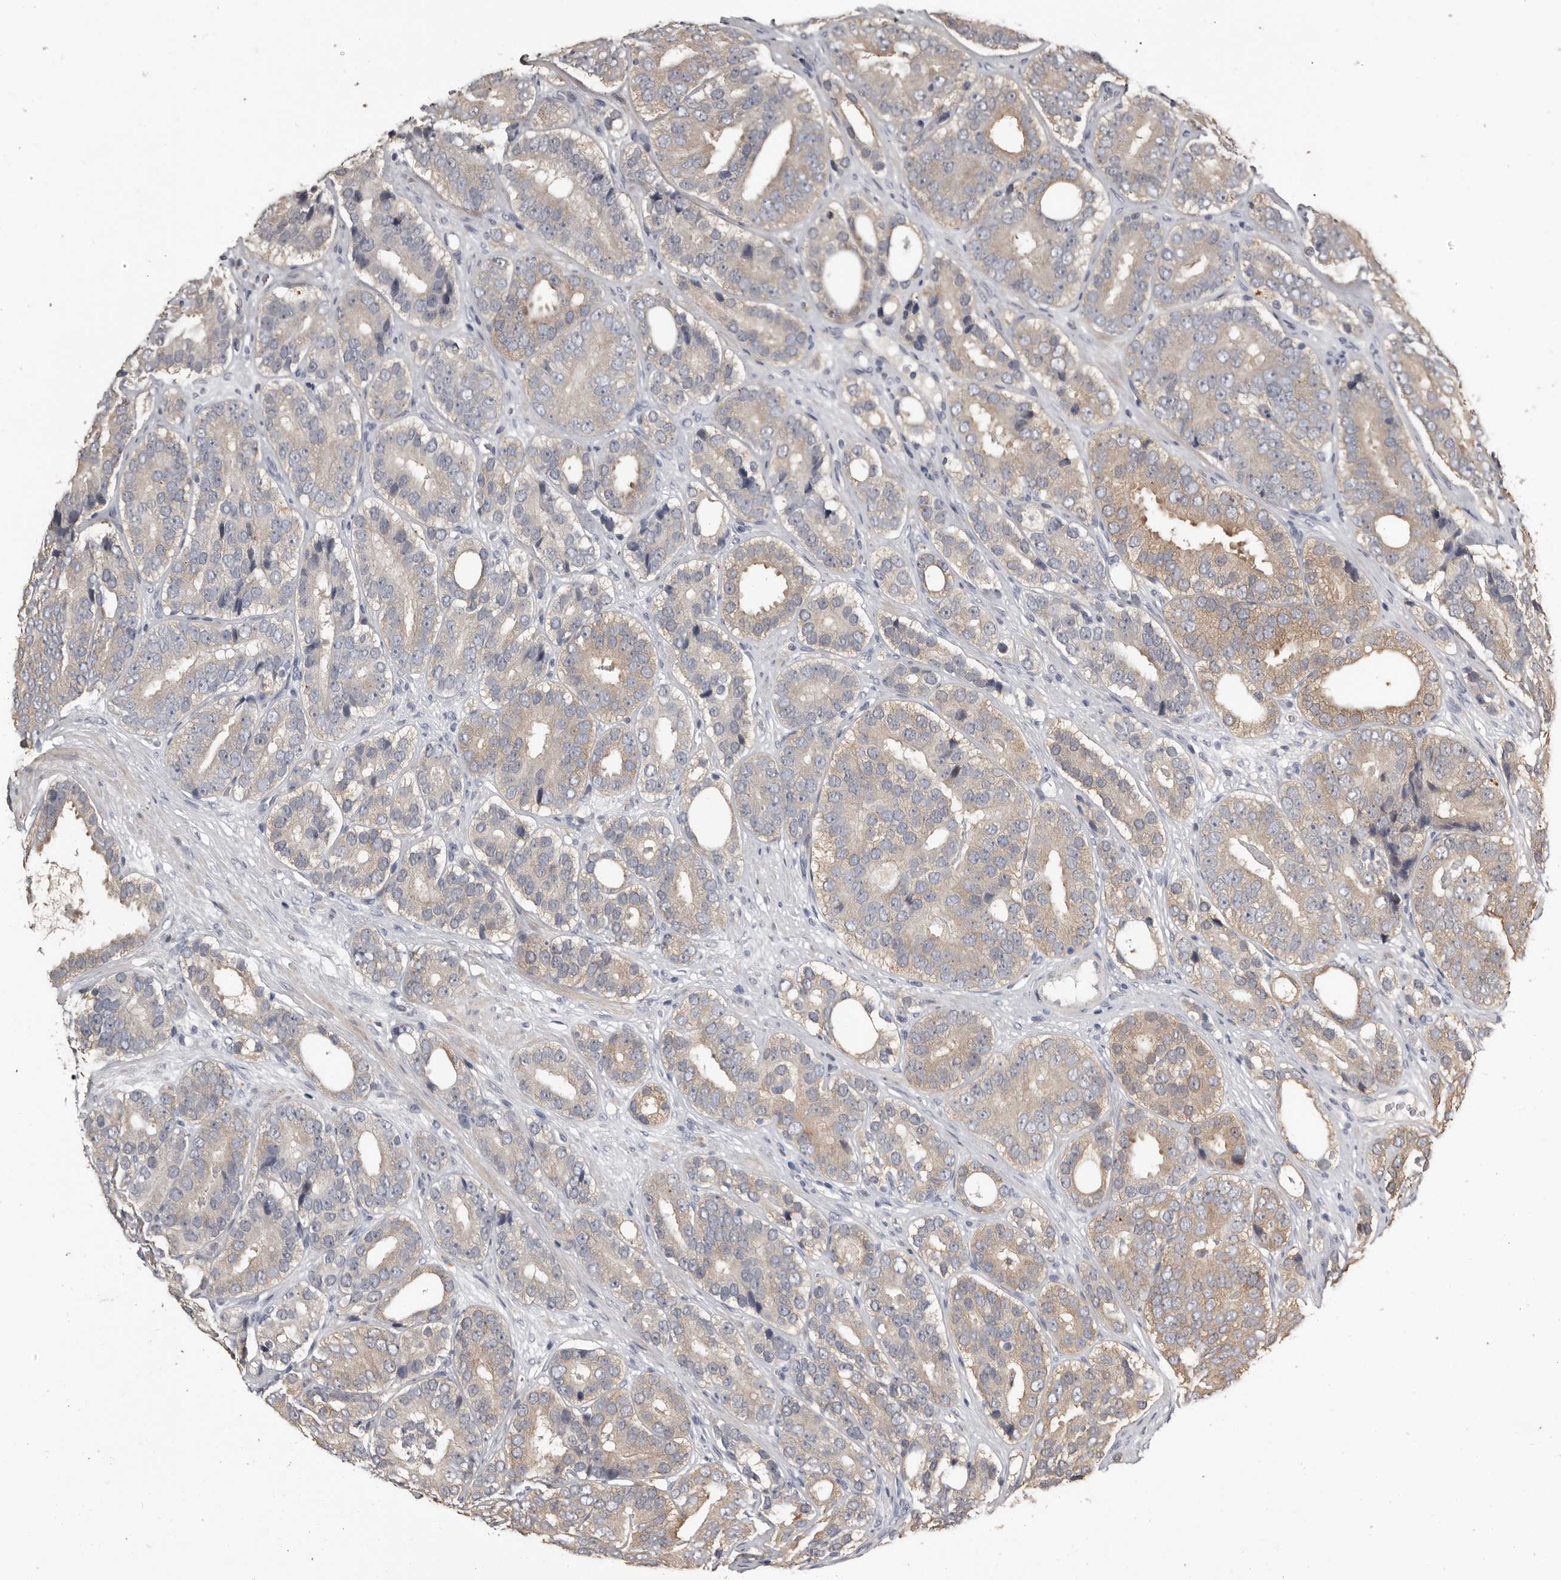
{"staining": {"intensity": "weak", "quantity": ">75%", "location": "cytoplasmic/membranous"}, "tissue": "prostate cancer", "cell_type": "Tumor cells", "image_type": "cancer", "snomed": [{"axis": "morphology", "description": "Adenocarcinoma, High grade"}, {"axis": "topography", "description": "Prostate"}], "caption": "Prostate cancer (high-grade adenocarcinoma) stained with DAB (3,3'-diaminobenzidine) immunohistochemistry (IHC) exhibits low levels of weak cytoplasmic/membranous expression in about >75% of tumor cells. Nuclei are stained in blue.", "gene": "KCNJ8", "patient": {"sex": "male", "age": 56}}